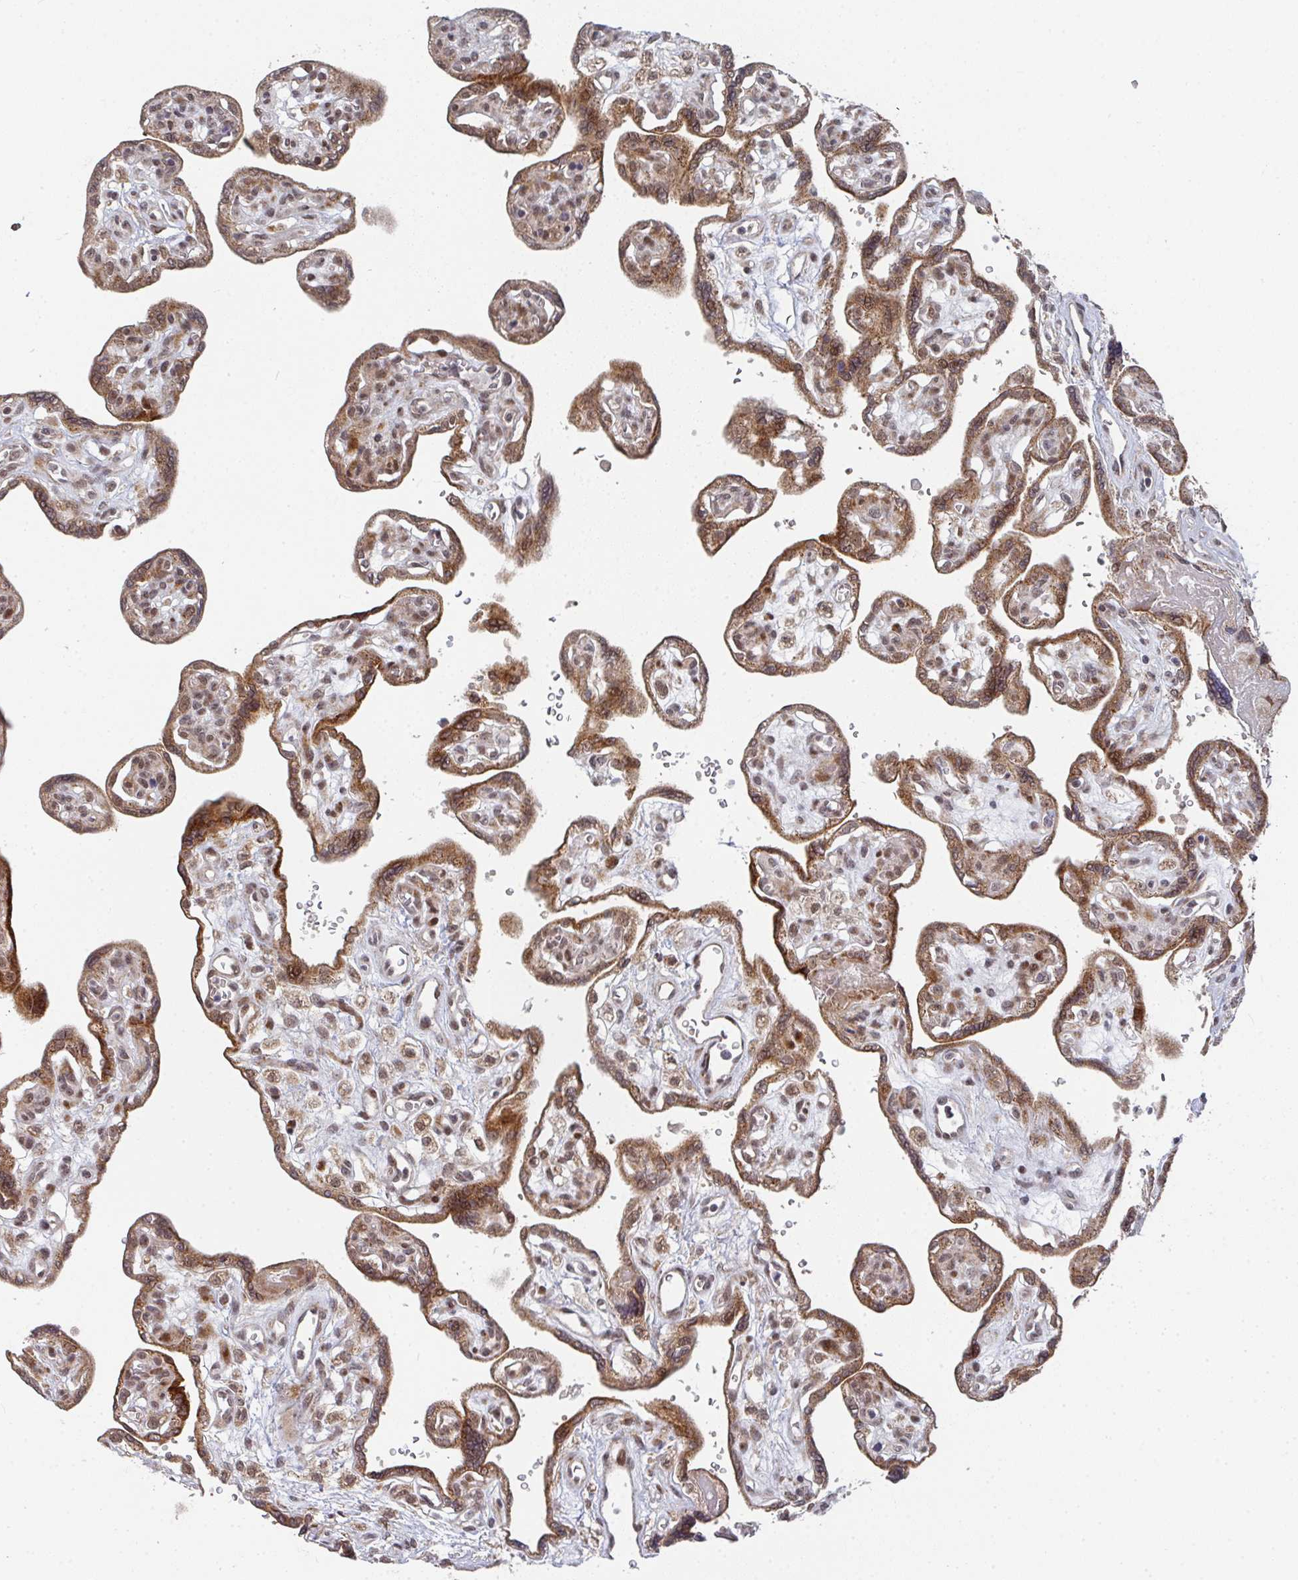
{"staining": {"intensity": "strong", "quantity": ">75%", "location": "cytoplasmic/membranous,nuclear"}, "tissue": "placenta", "cell_type": "Decidual cells", "image_type": "normal", "snomed": [{"axis": "morphology", "description": "Normal tissue, NOS"}, {"axis": "topography", "description": "Placenta"}], "caption": "Human placenta stained for a protein (brown) shows strong cytoplasmic/membranous,nuclear positive positivity in about >75% of decidual cells.", "gene": "RBBP5", "patient": {"sex": "female", "age": 39}}